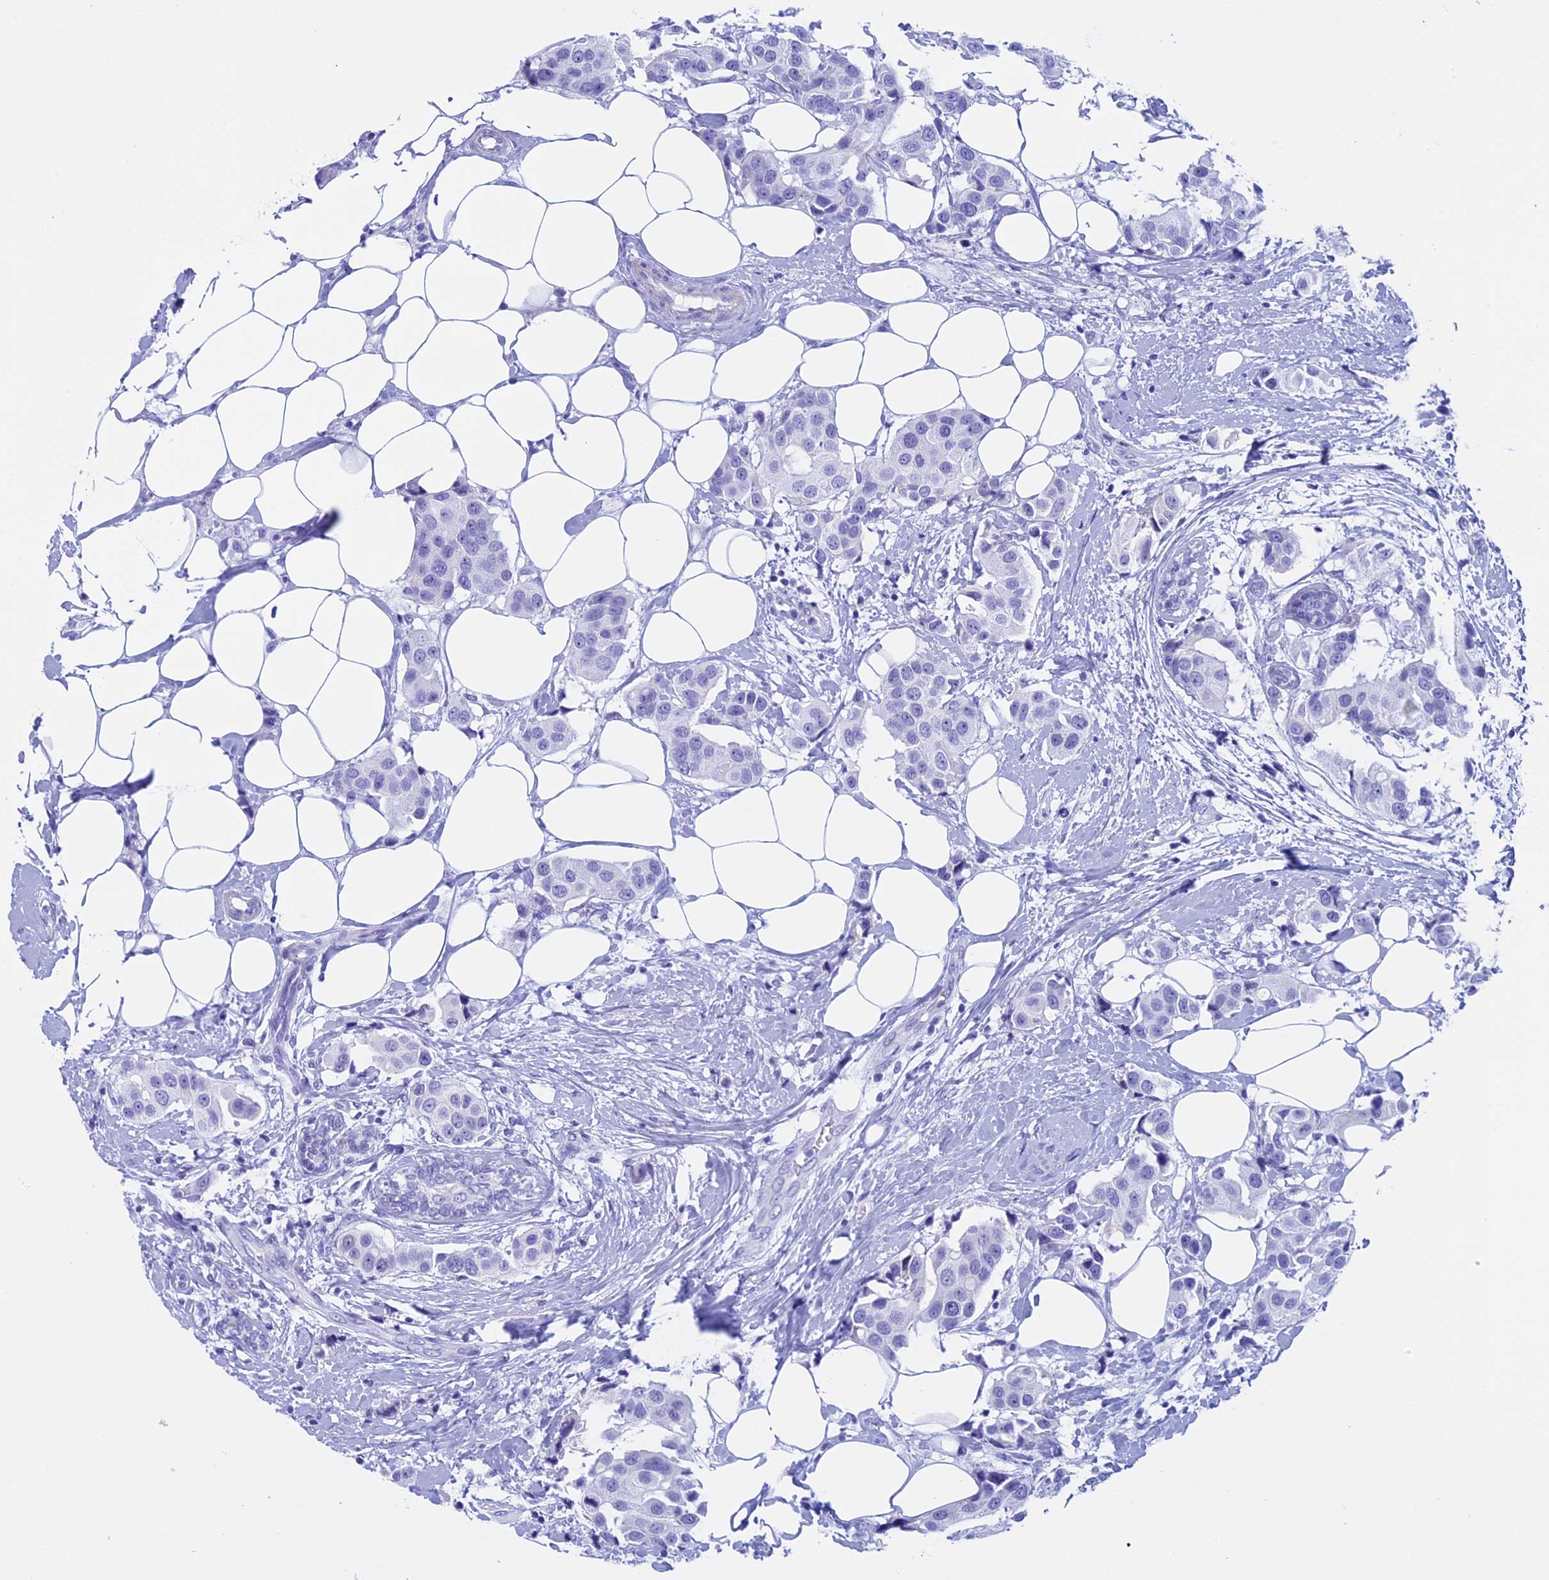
{"staining": {"intensity": "negative", "quantity": "none", "location": "none"}, "tissue": "breast cancer", "cell_type": "Tumor cells", "image_type": "cancer", "snomed": [{"axis": "morphology", "description": "Normal tissue, NOS"}, {"axis": "morphology", "description": "Duct carcinoma"}, {"axis": "topography", "description": "Breast"}], "caption": "This image is of breast cancer stained with immunohistochemistry to label a protein in brown with the nuclei are counter-stained blue. There is no expression in tumor cells.", "gene": "FAM169A", "patient": {"sex": "female", "age": 39}}